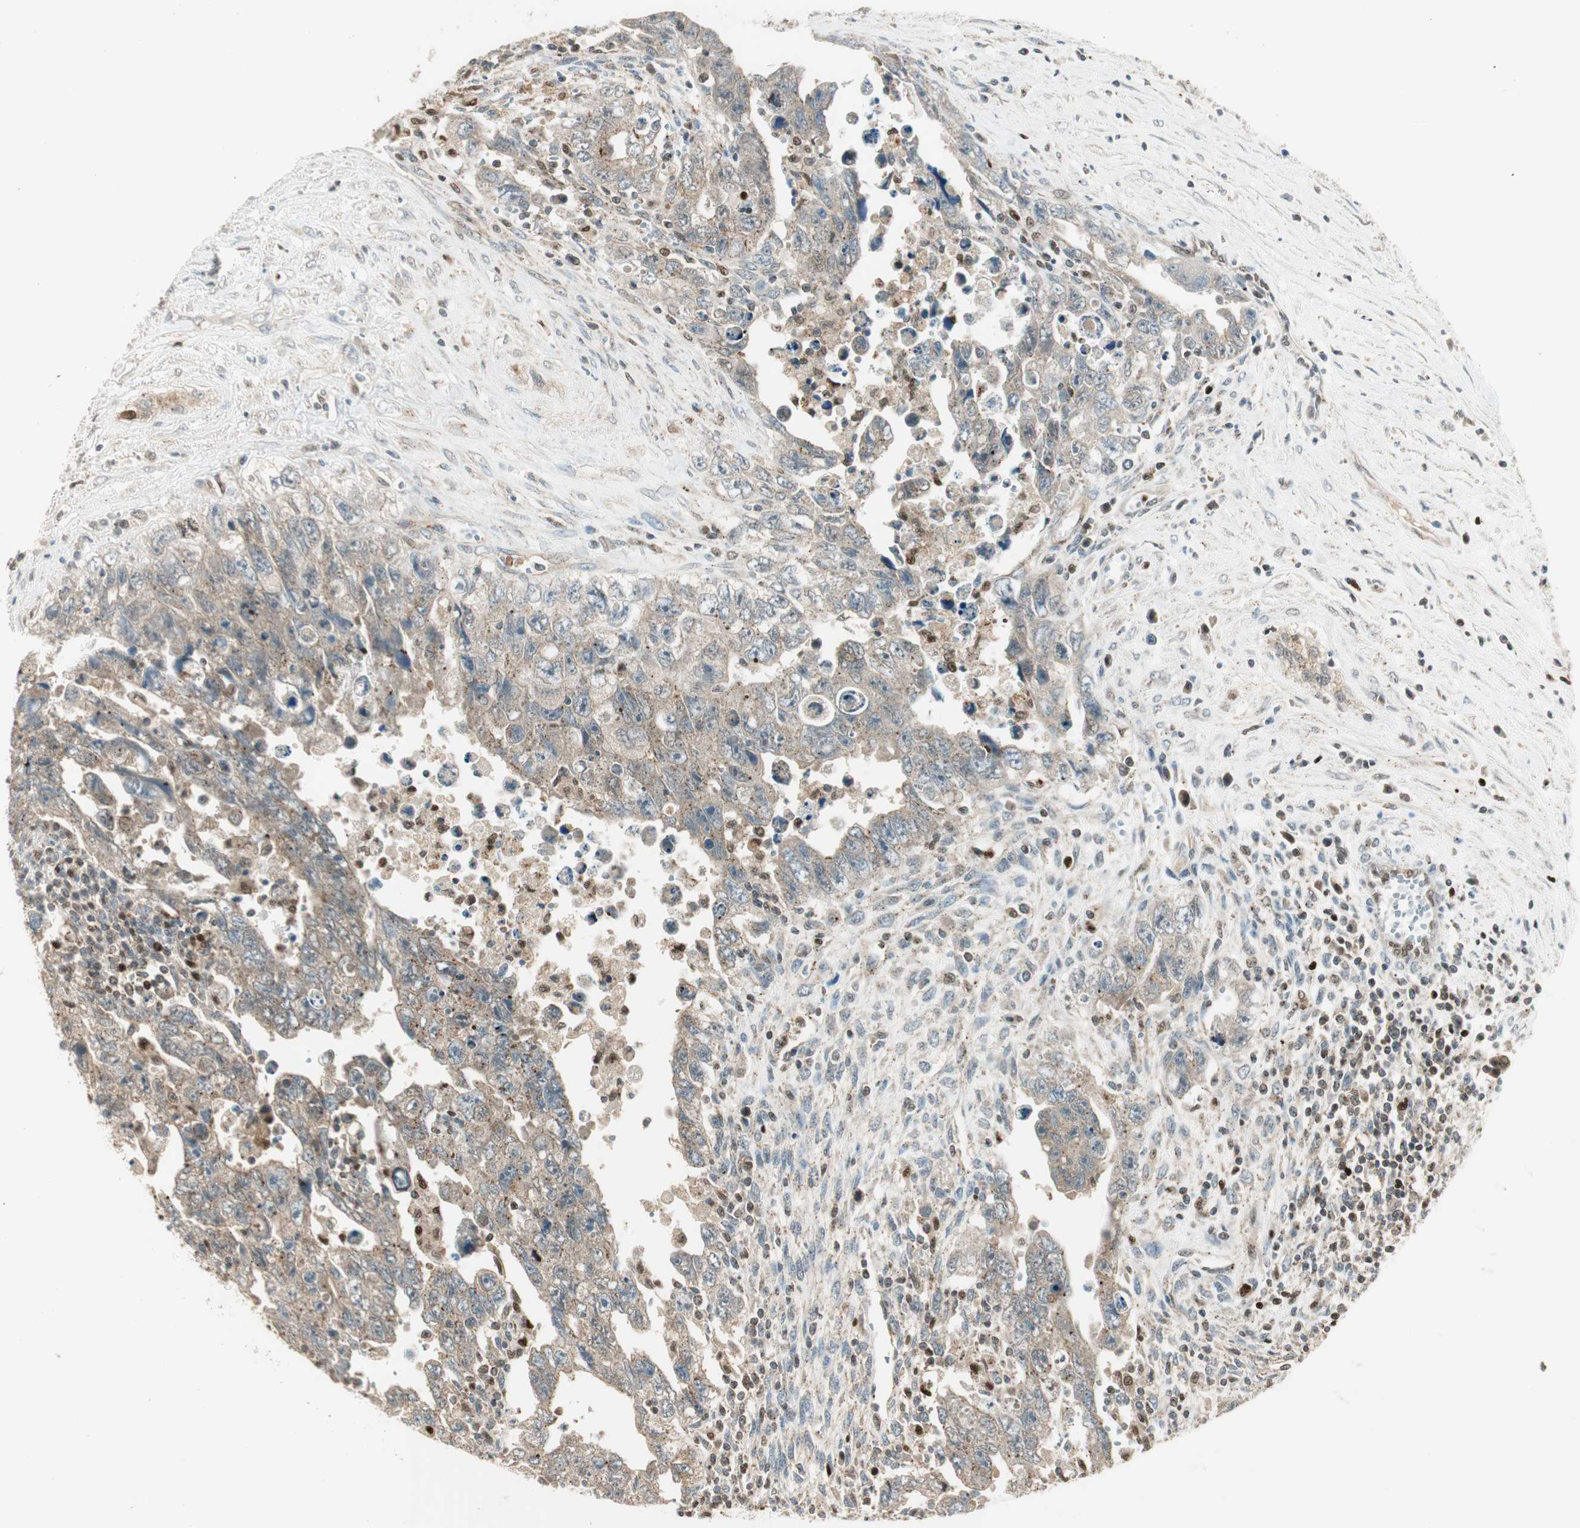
{"staining": {"intensity": "weak", "quantity": ">75%", "location": "cytoplasmic/membranous"}, "tissue": "testis cancer", "cell_type": "Tumor cells", "image_type": "cancer", "snomed": [{"axis": "morphology", "description": "Carcinoma, Embryonal, NOS"}, {"axis": "topography", "description": "Testis"}], "caption": "Immunohistochemistry of human testis cancer (embryonal carcinoma) shows low levels of weak cytoplasmic/membranous positivity in approximately >75% of tumor cells. The staining is performed using DAB (3,3'-diaminobenzidine) brown chromogen to label protein expression. The nuclei are counter-stained blue using hematoxylin.", "gene": "LTA4H", "patient": {"sex": "male", "age": 28}}